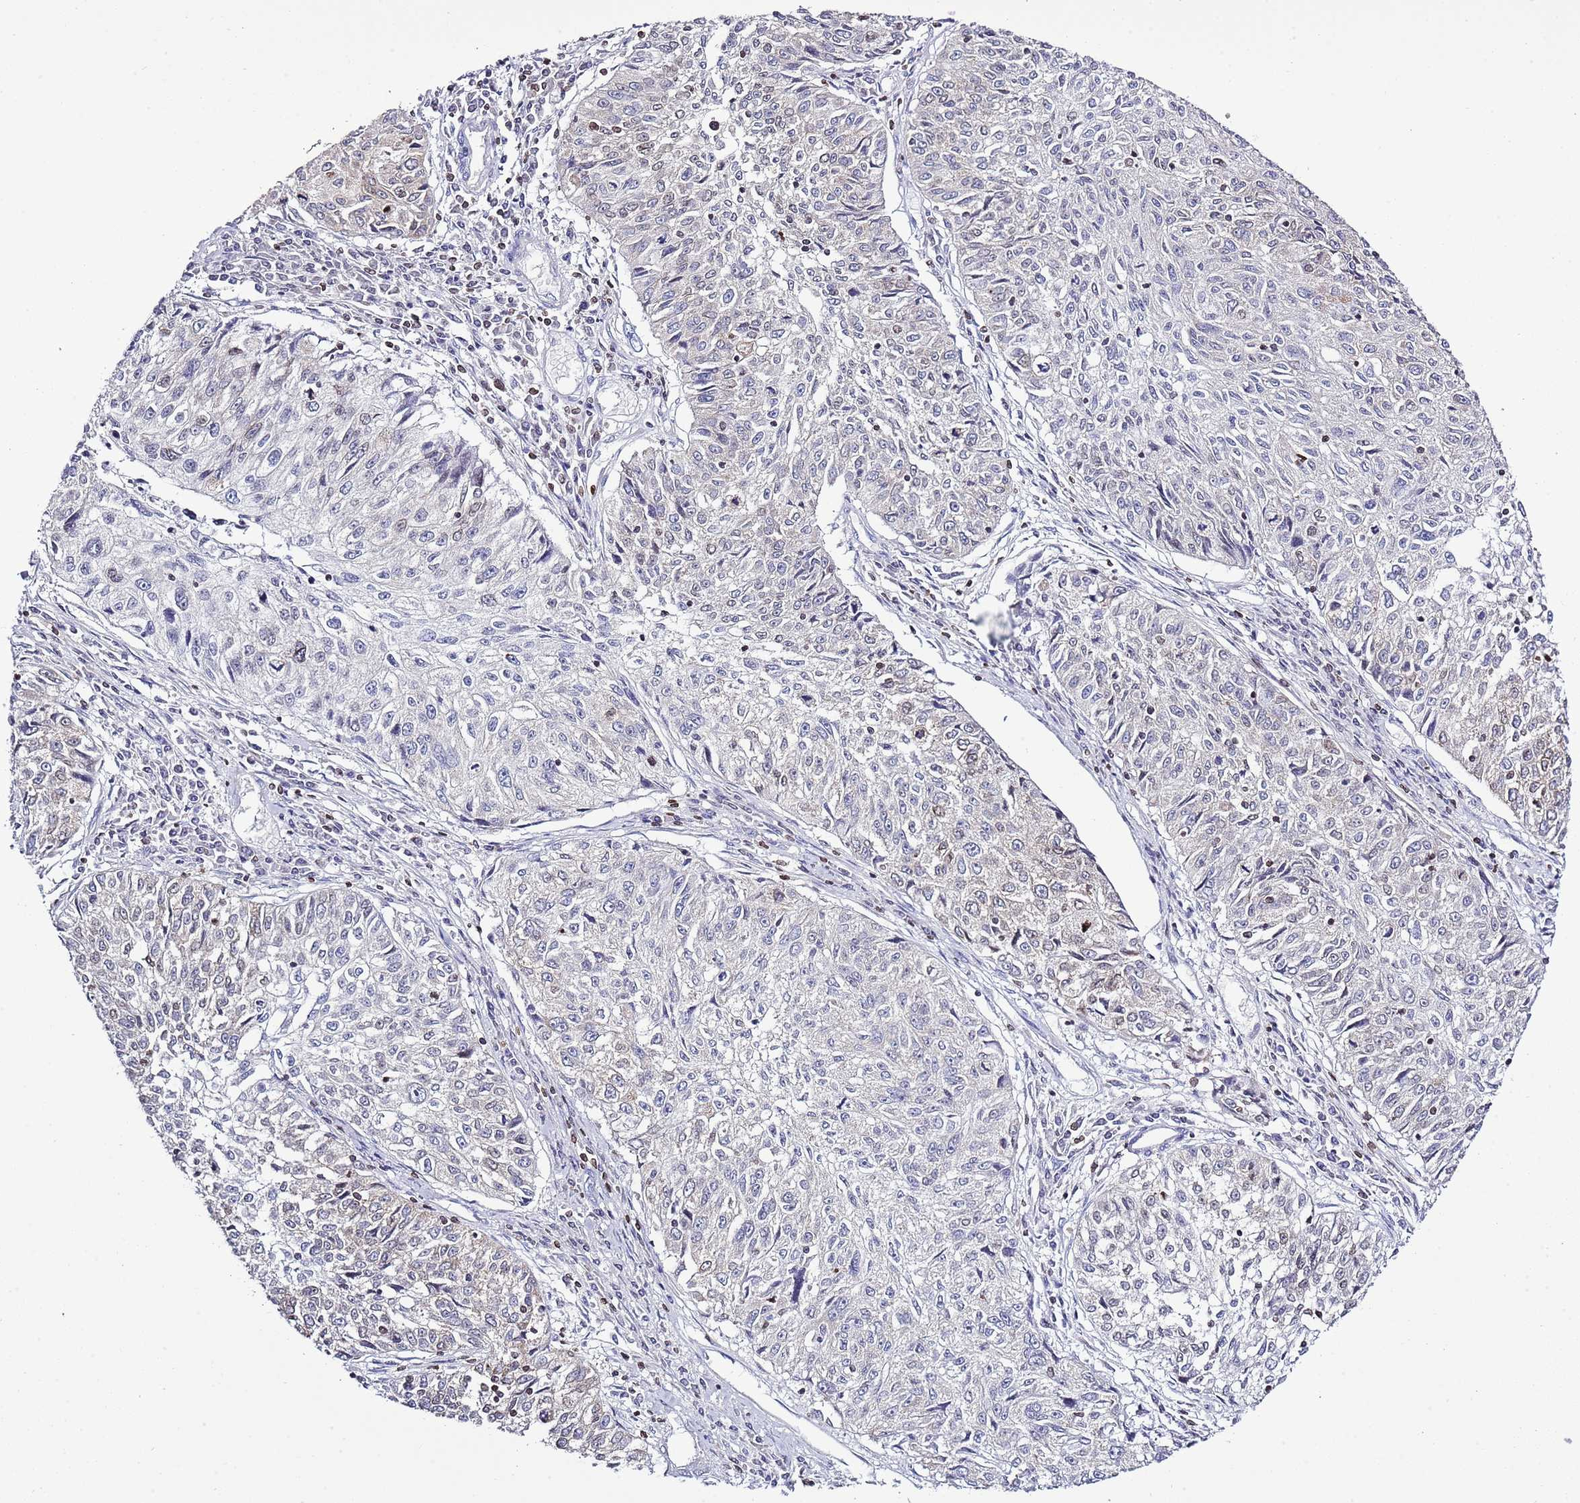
{"staining": {"intensity": "negative", "quantity": "none", "location": "none"}, "tissue": "cervical cancer", "cell_type": "Tumor cells", "image_type": "cancer", "snomed": [{"axis": "morphology", "description": "Squamous cell carcinoma, NOS"}, {"axis": "topography", "description": "Cervix"}], "caption": "IHC micrograph of neoplastic tissue: human cervical squamous cell carcinoma stained with DAB (3,3'-diaminobenzidine) demonstrates no significant protein staining in tumor cells.", "gene": "LBR", "patient": {"sex": "female", "age": 57}}